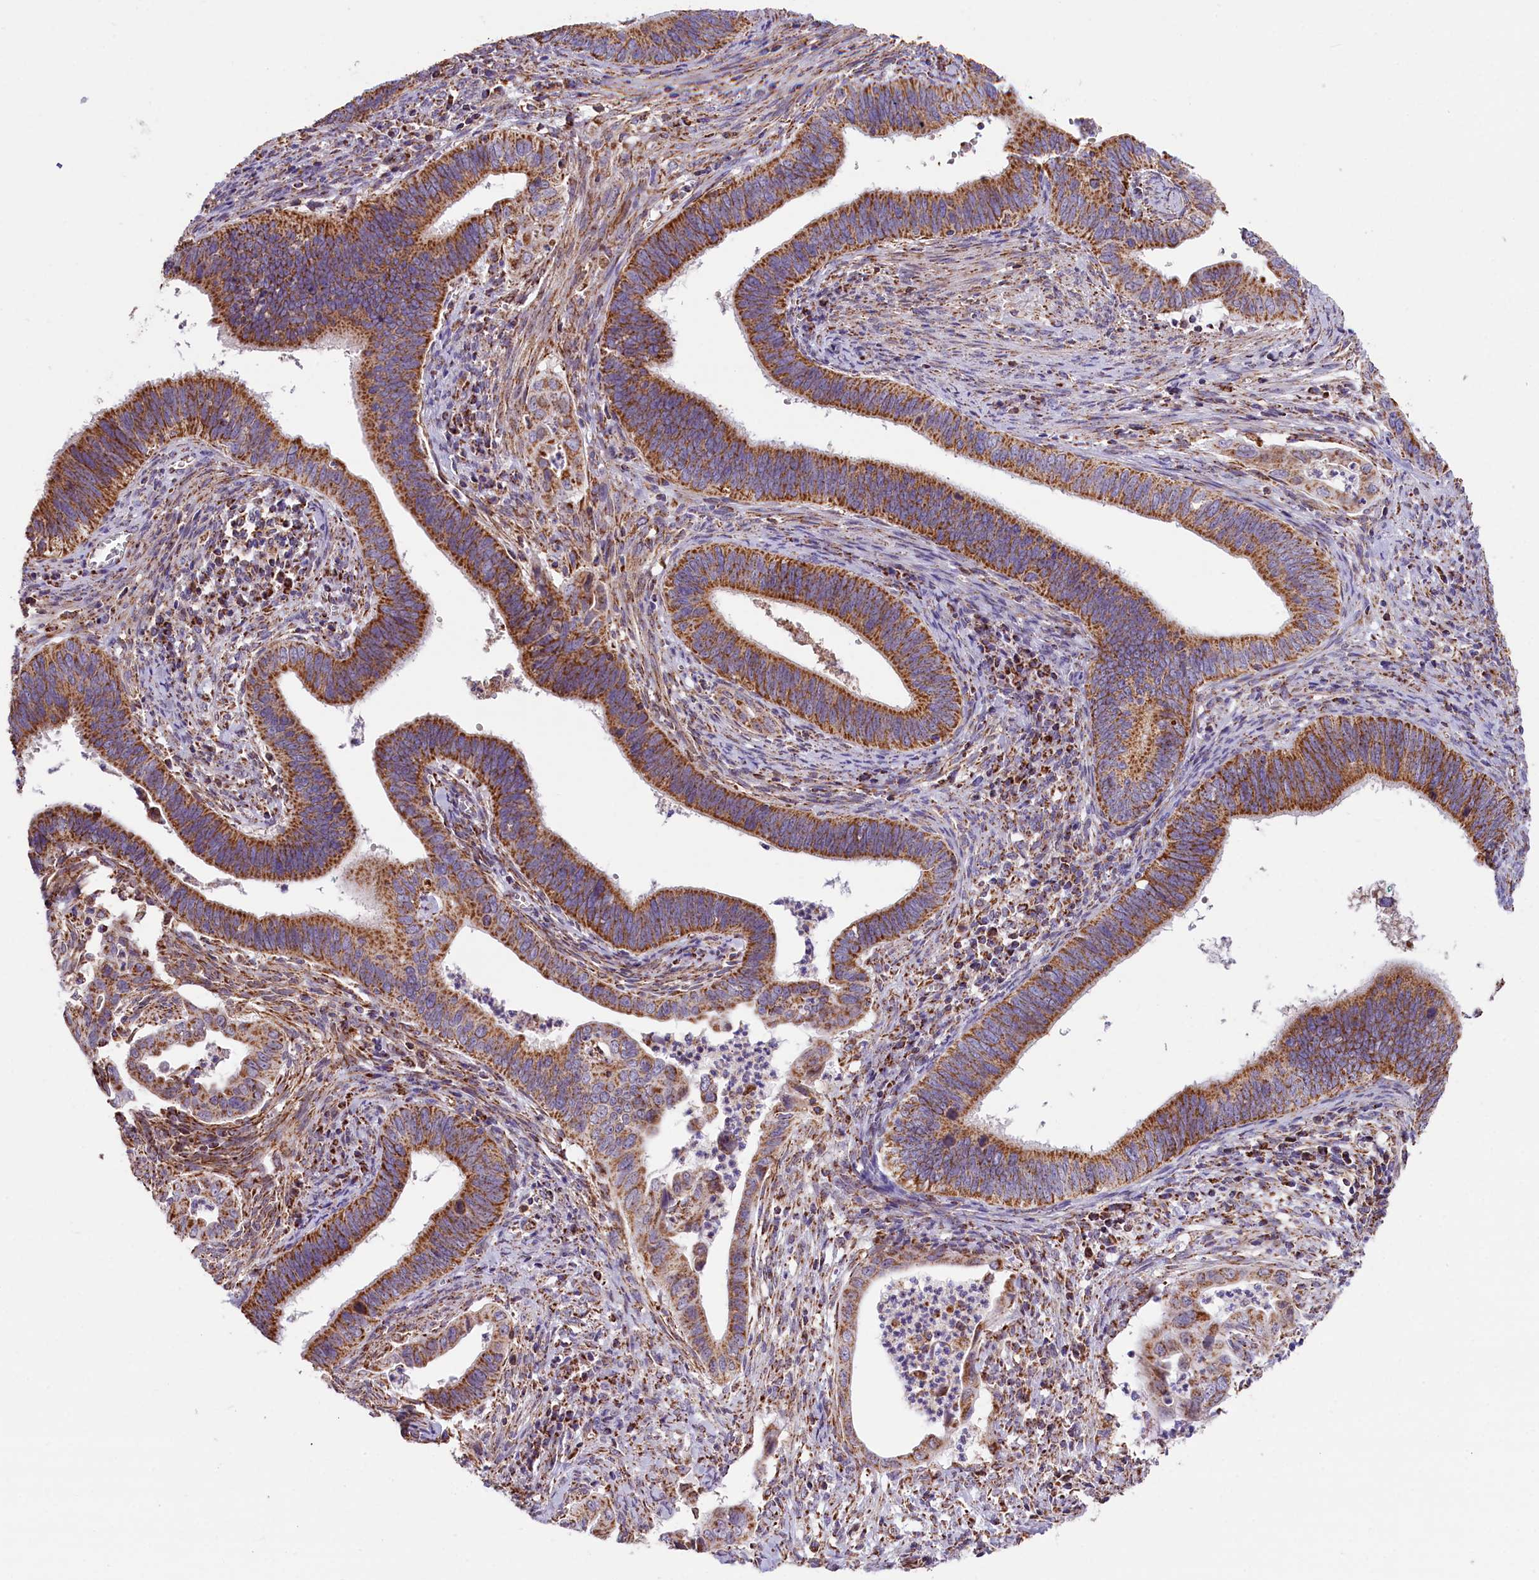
{"staining": {"intensity": "strong", "quantity": ">75%", "location": "cytoplasmic/membranous"}, "tissue": "cervical cancer", "cell_type": "Tumor cells", "image_type": "cancer", "snomed": [{"axis": "morphology", "description": "Adenocarcinoma, NOS"}, {"axis": "topography", "description": "Cervix"}], "caption": "This micrograph exhibits immunohistochemistry staining of human cervical cancer (adenocarcinoma), with high strong cytoplasmic/membranous staining in about >75% of tumor cells.", "gene": "NDUFA8", "patient": {"sex": "female", "age": 42}}